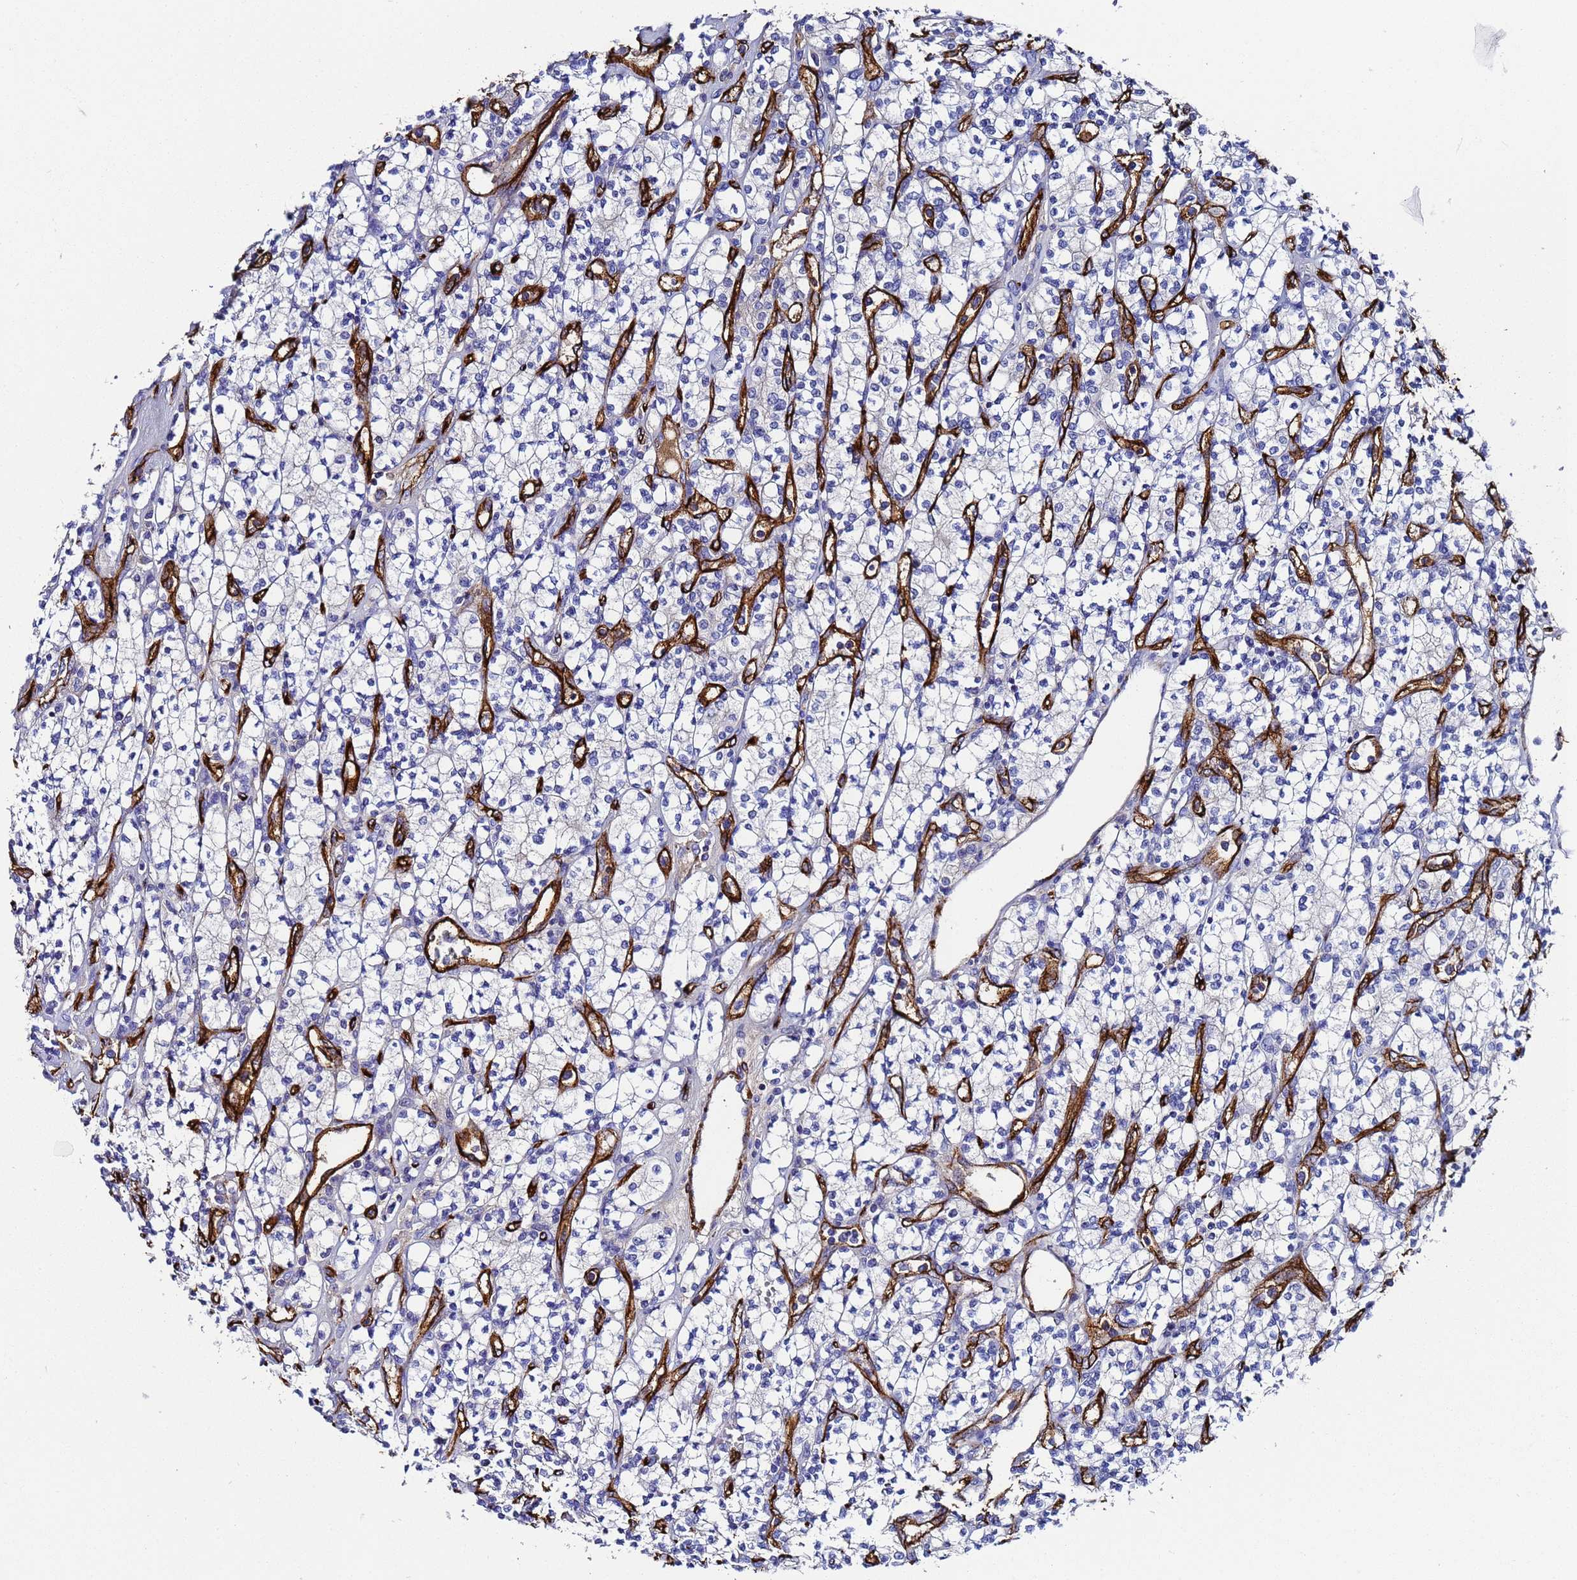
{"staining": {"intensity": "negative", "quantity": "none", "location": "none"}, "tissue": "renal cancer", "cell_type": "Tumor cells", "image_type": "cancer", "snomed": [{"axis": "morphology", "description": "Adenocarcinoma, NOS"}, {"axis": "topography", "description": "Kidney"}], "caption": "Tumor cells show no significant staining in renal cancer.", "gene": "ADIPOQ", "patient": {"sex": "male", "age": 77}}